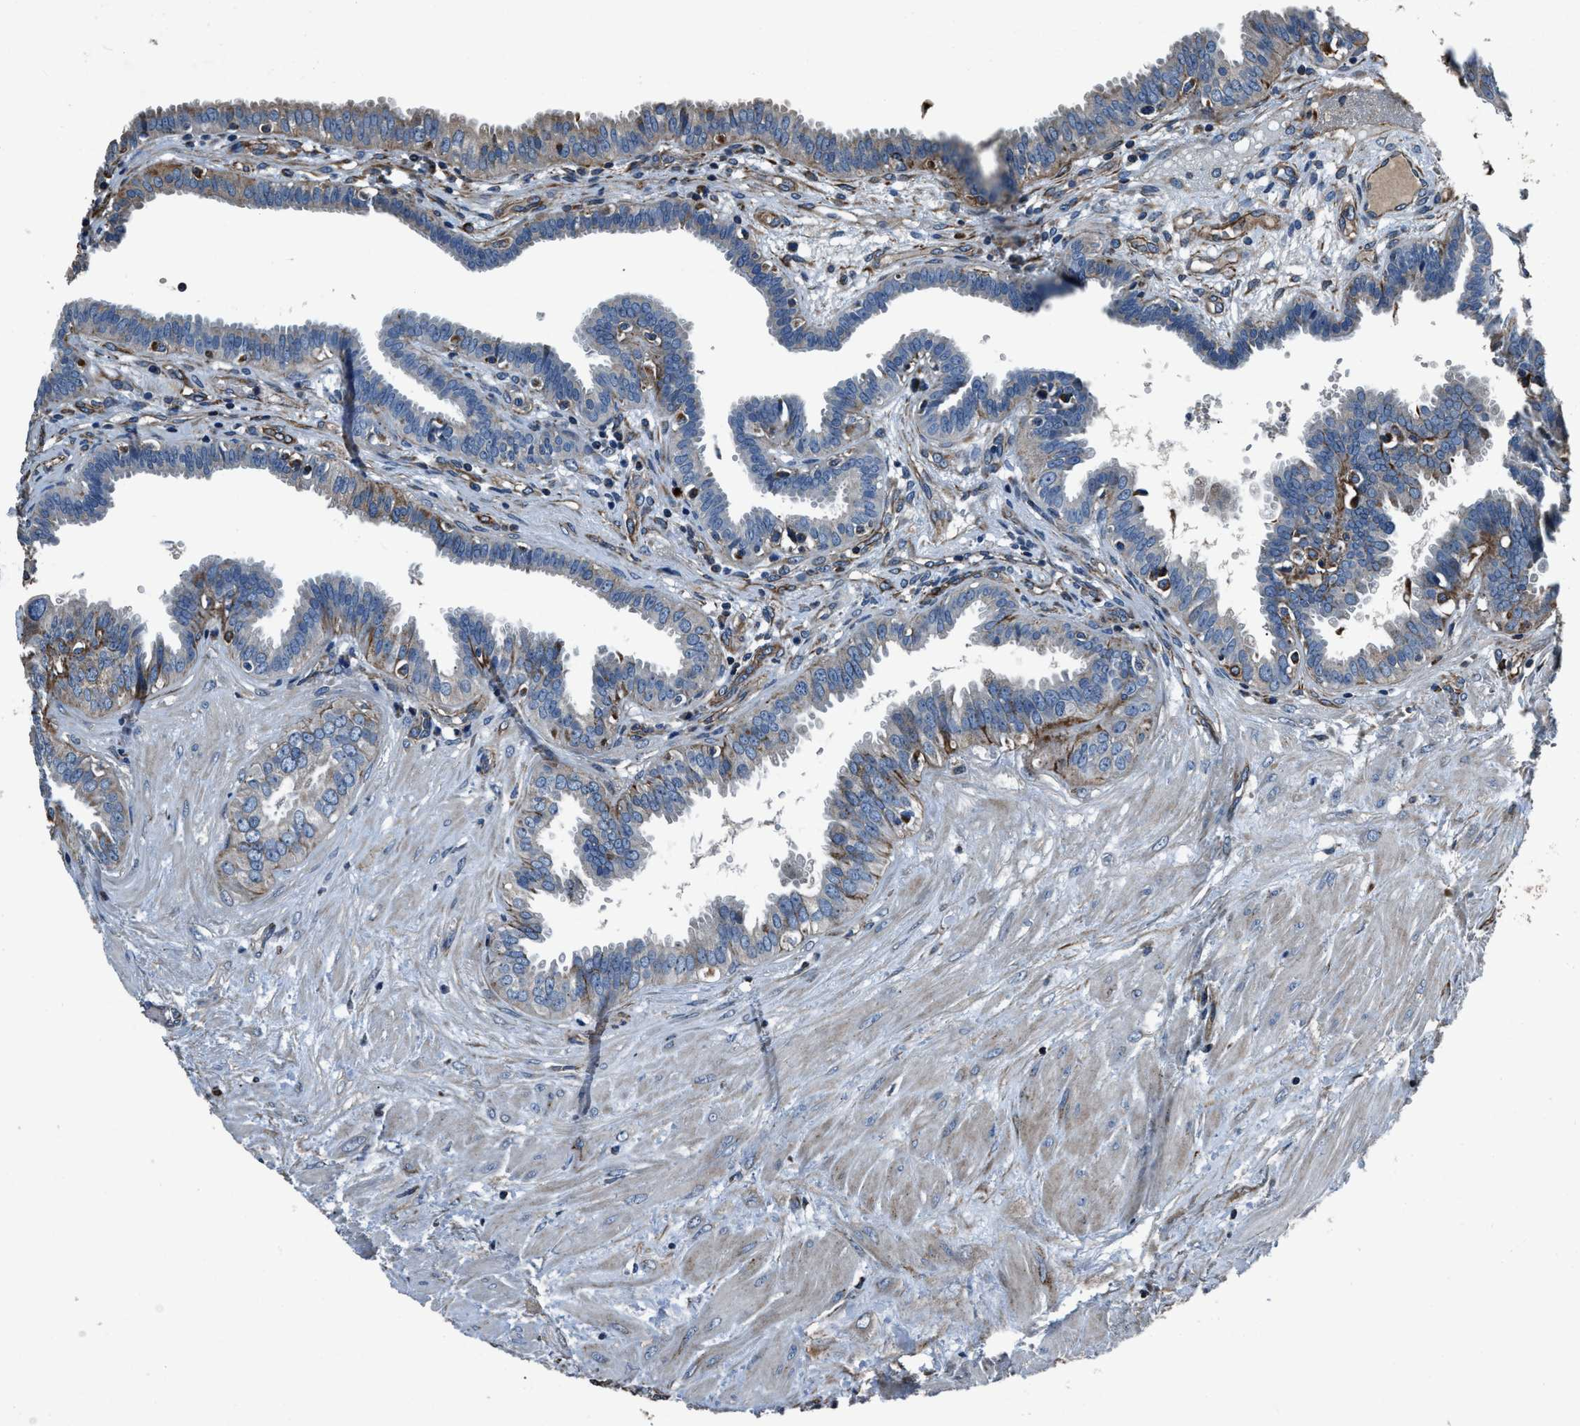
{"staining": {"intensity": "moderate", "quantity": "25%-75%", "location": "cytoplasmic/membranous"}, "tissue": "fallopian tube", "cell_type": "Glandular cells", "image_type": "normal", "snomed": [{"axis": "morphology", "description": "Normal tissue, NOS"}, {"axis": "topography", "description": "Fallopian tube"}, {"axis": "topography", "description": "Placenta"}], "caption": "Protein staining exhibits moderate cytoplasmic/membranous staining in approximately 25%-75% of glandular cells in unremarkable fallopian tube.", "gene": "OGDH", "patient": {"sex": "female", "age": 32}}